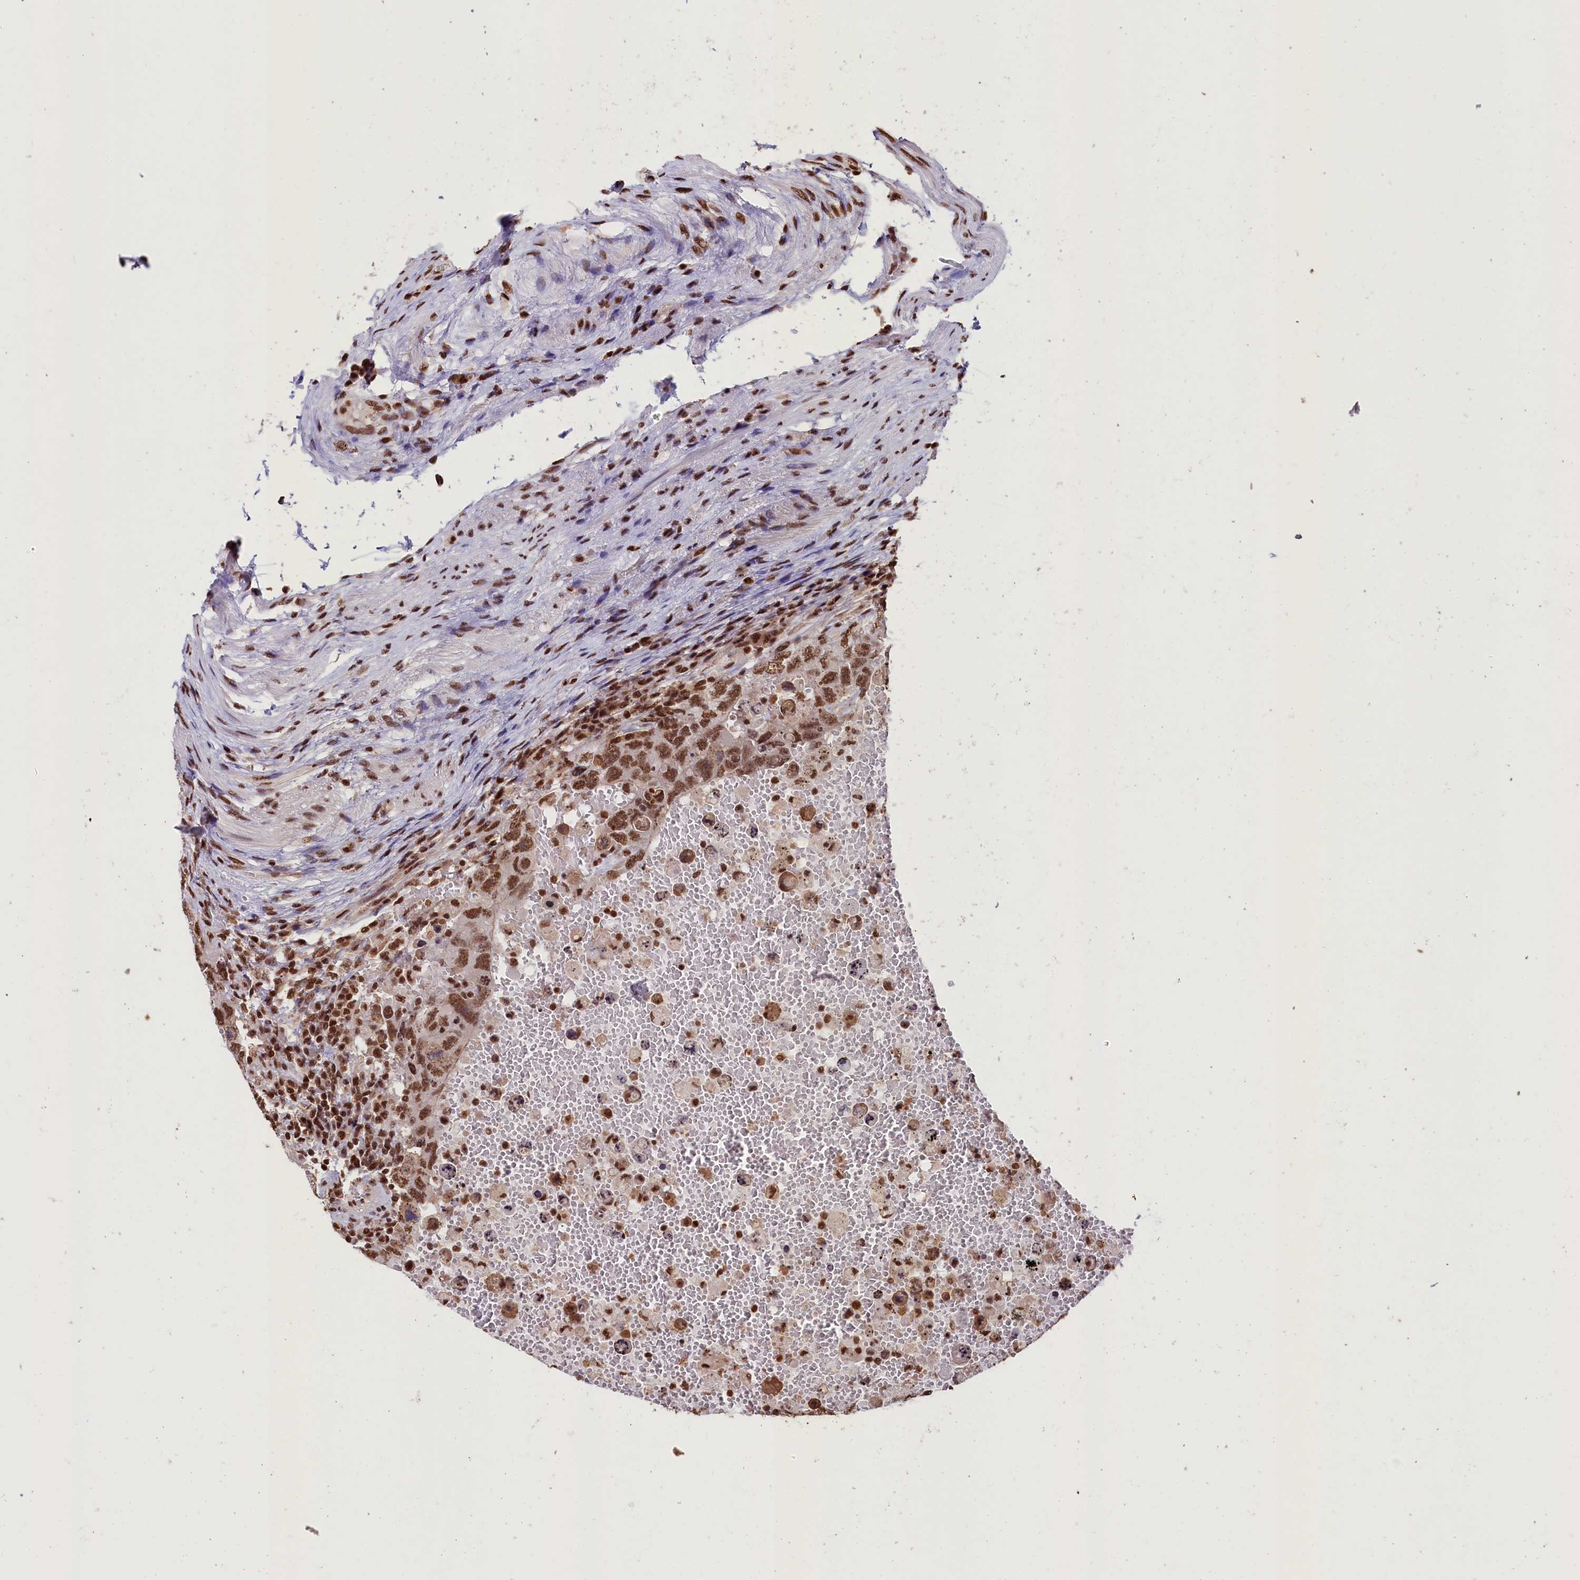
{"staining": {"intensity": "strong", "quantity": ">75%", "location": "nuclear"}, "tissue": "testis cancer", "cell_type": "Tumor cells", "image_type": "cancer", "snomed": [{"axis": "morphology", "description": "Carcinoma, Embryonal, NOS"}, {"axis": "topography", "description": "Testis"}], "caption": "Tumor cells show high levels of strong nuclear expression in approximately >75% of cells in human testis cancer.", "gene": "SNRPD2", "patient": {"sex": "male", "age": 26}}